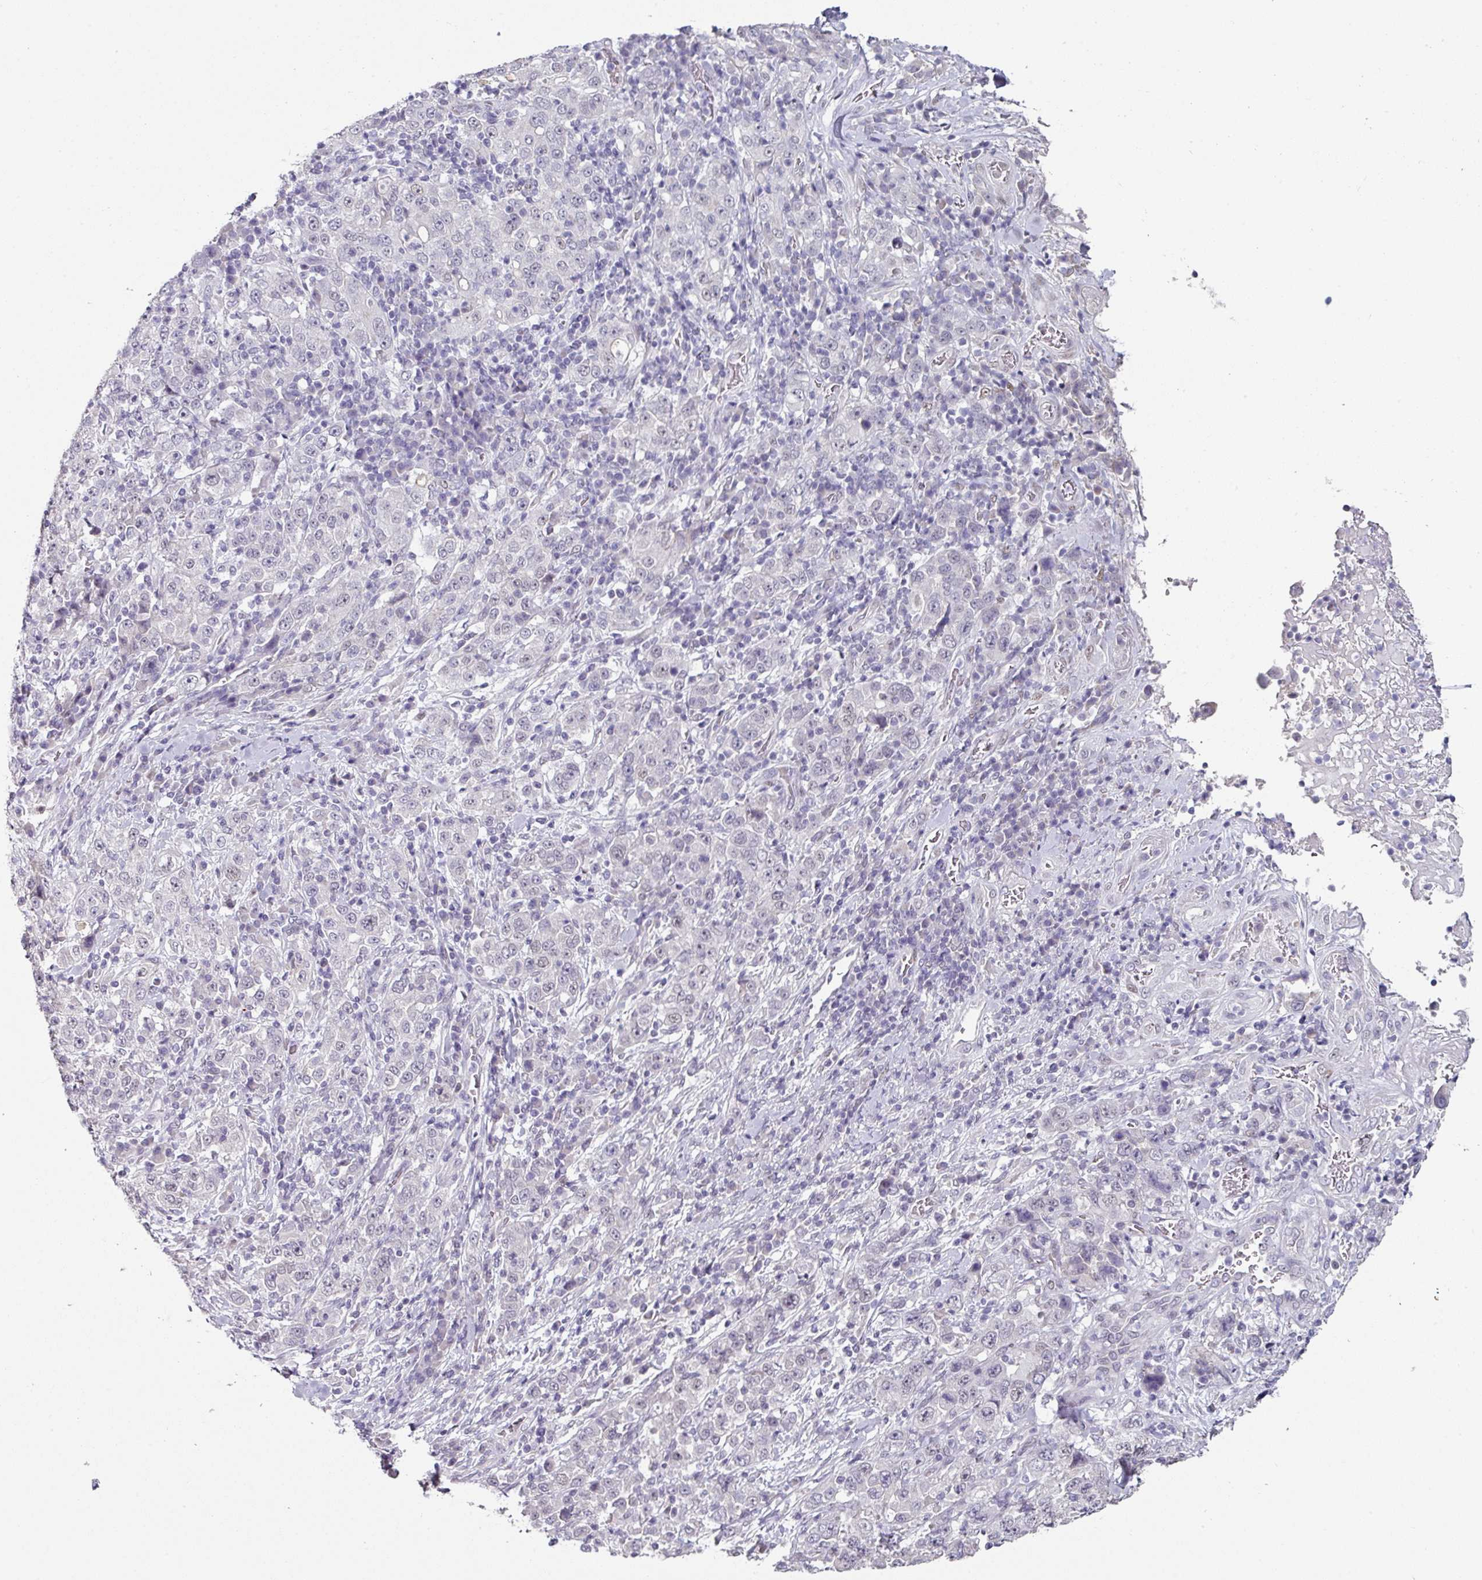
{"staining": {"intensity": "negative", "quantity": "none", "location": "none"}, "tissue": "stomach cancer", "cell_type": "Tumor cells", "image_type": "cancer", "snomed": [{"axis": "morphology", "description": "Normal tissue, NOS"}, {"axis": "morphology", "description": "Adenocarcinoma, NOS"}, {"axis": "topography", "description": "Stomach, upper"}, {"axis": "topography", "description": "Stomach"}], "caption": "An image of stomach cancer stained for a protein demonstrates no brown staining in tumor cells.", "gene": "ELK1", "patient": {"sex": "male", "age": 59}}